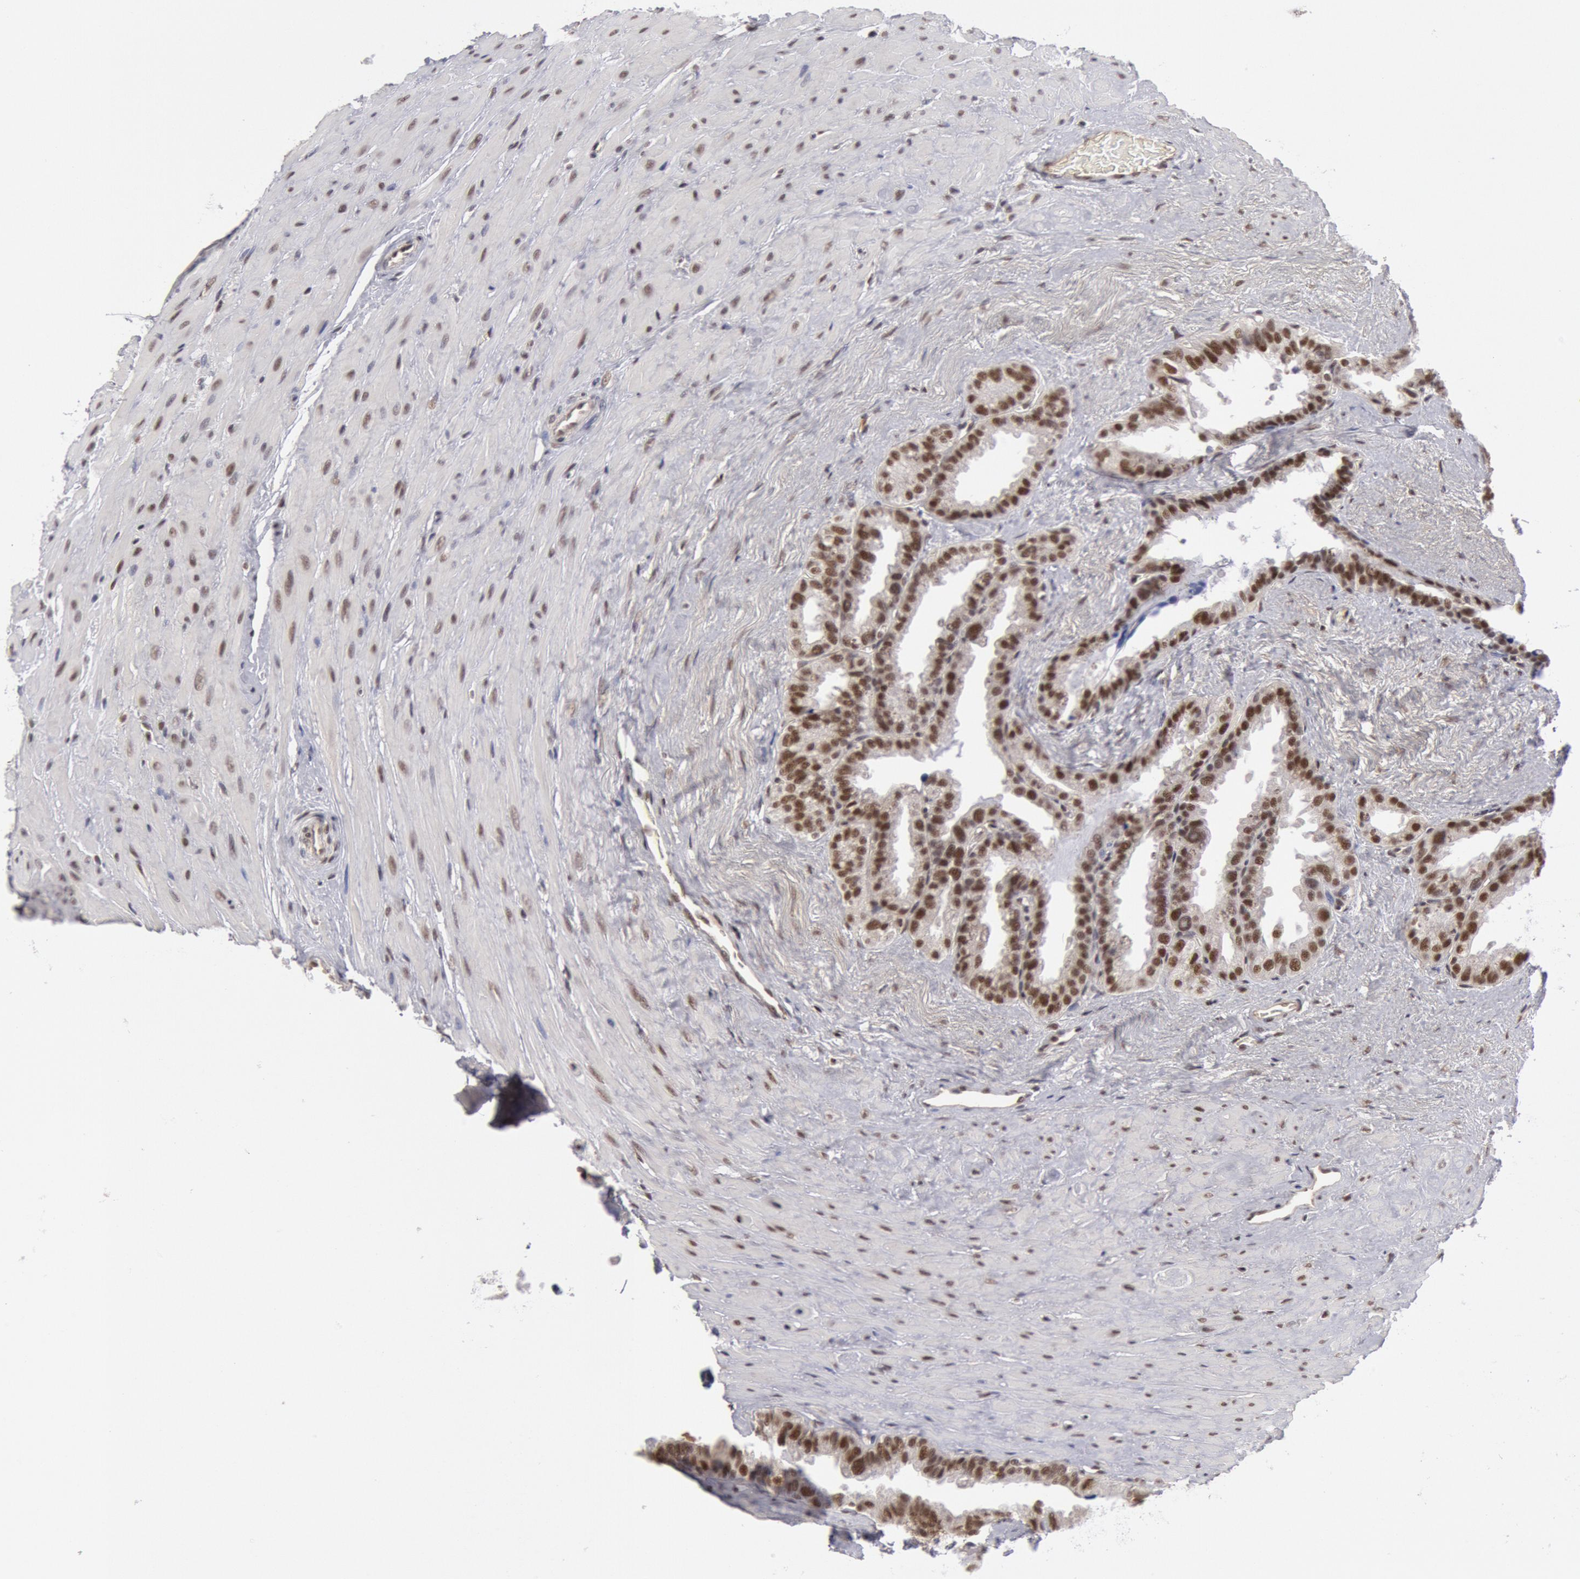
{"staining": {"intensity": "moderate", "quantity": ">75%", "location": "nuclear"}, "tissue": "seminal vesicle", "cell_type": "Glandular cells", "image_type": "normal", "snomed": [{"axis": "morphology", "description": "Normal tissue, NOS"}, {"axis": "topography", "description": "Prostate"}, {"axis": "topography", "description": "Seminal veicle"}], "caption": "The photomicrograph demonstrates staining of benign seminal vesicle, revealing moderate nuclear protein expression (brown color) within glandular cells.", "gene": "PPP4R3B", "patient": {"sex": "male", "age": 63}}